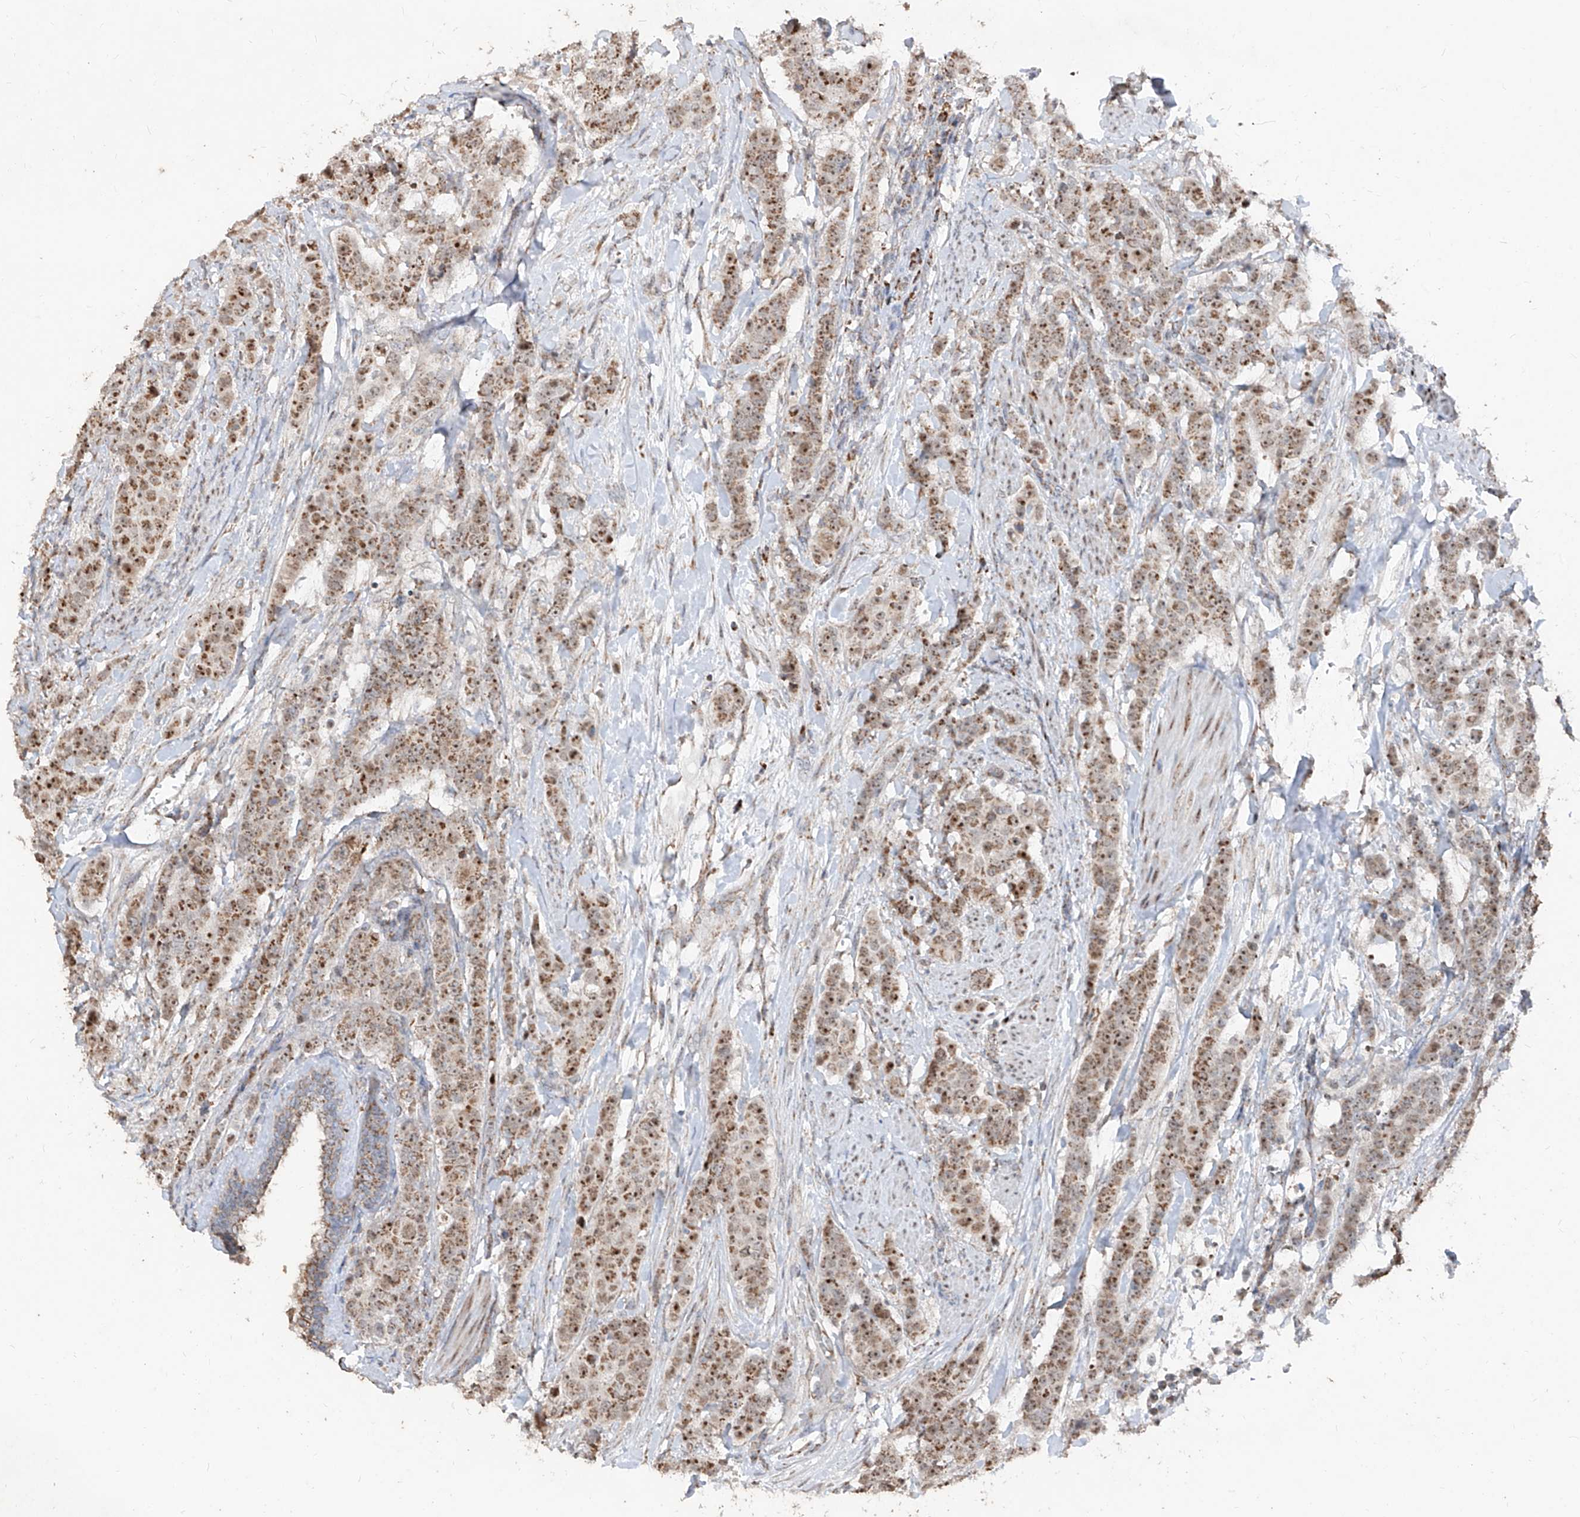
{"staining": {"intensity": "moderate", "quantity": ">75%", "location": "cytoplasmic/membranous,nuclear"}, "tissue": "breast cancer", "cell_type": "Tumor cells", "image_type": "cancer", "snomed": [{"axis": "morphology", "description": "Duct carcinoma"}, {"axis": "topography", "description": "Breast"}], "caption": "High-magnification brightfield microscopy of breast cancer (infiltrating ductal carcinoma) stained with DAB (brown) and counterstained with hematoxylin (blue). tumor cells exhibit moderate cytoplasmic/membranous and nuclear positivity is seen in approximately>75% of cells.", "gene": "NDUFB3", "patient": {"sex": "female", "age": 40}}